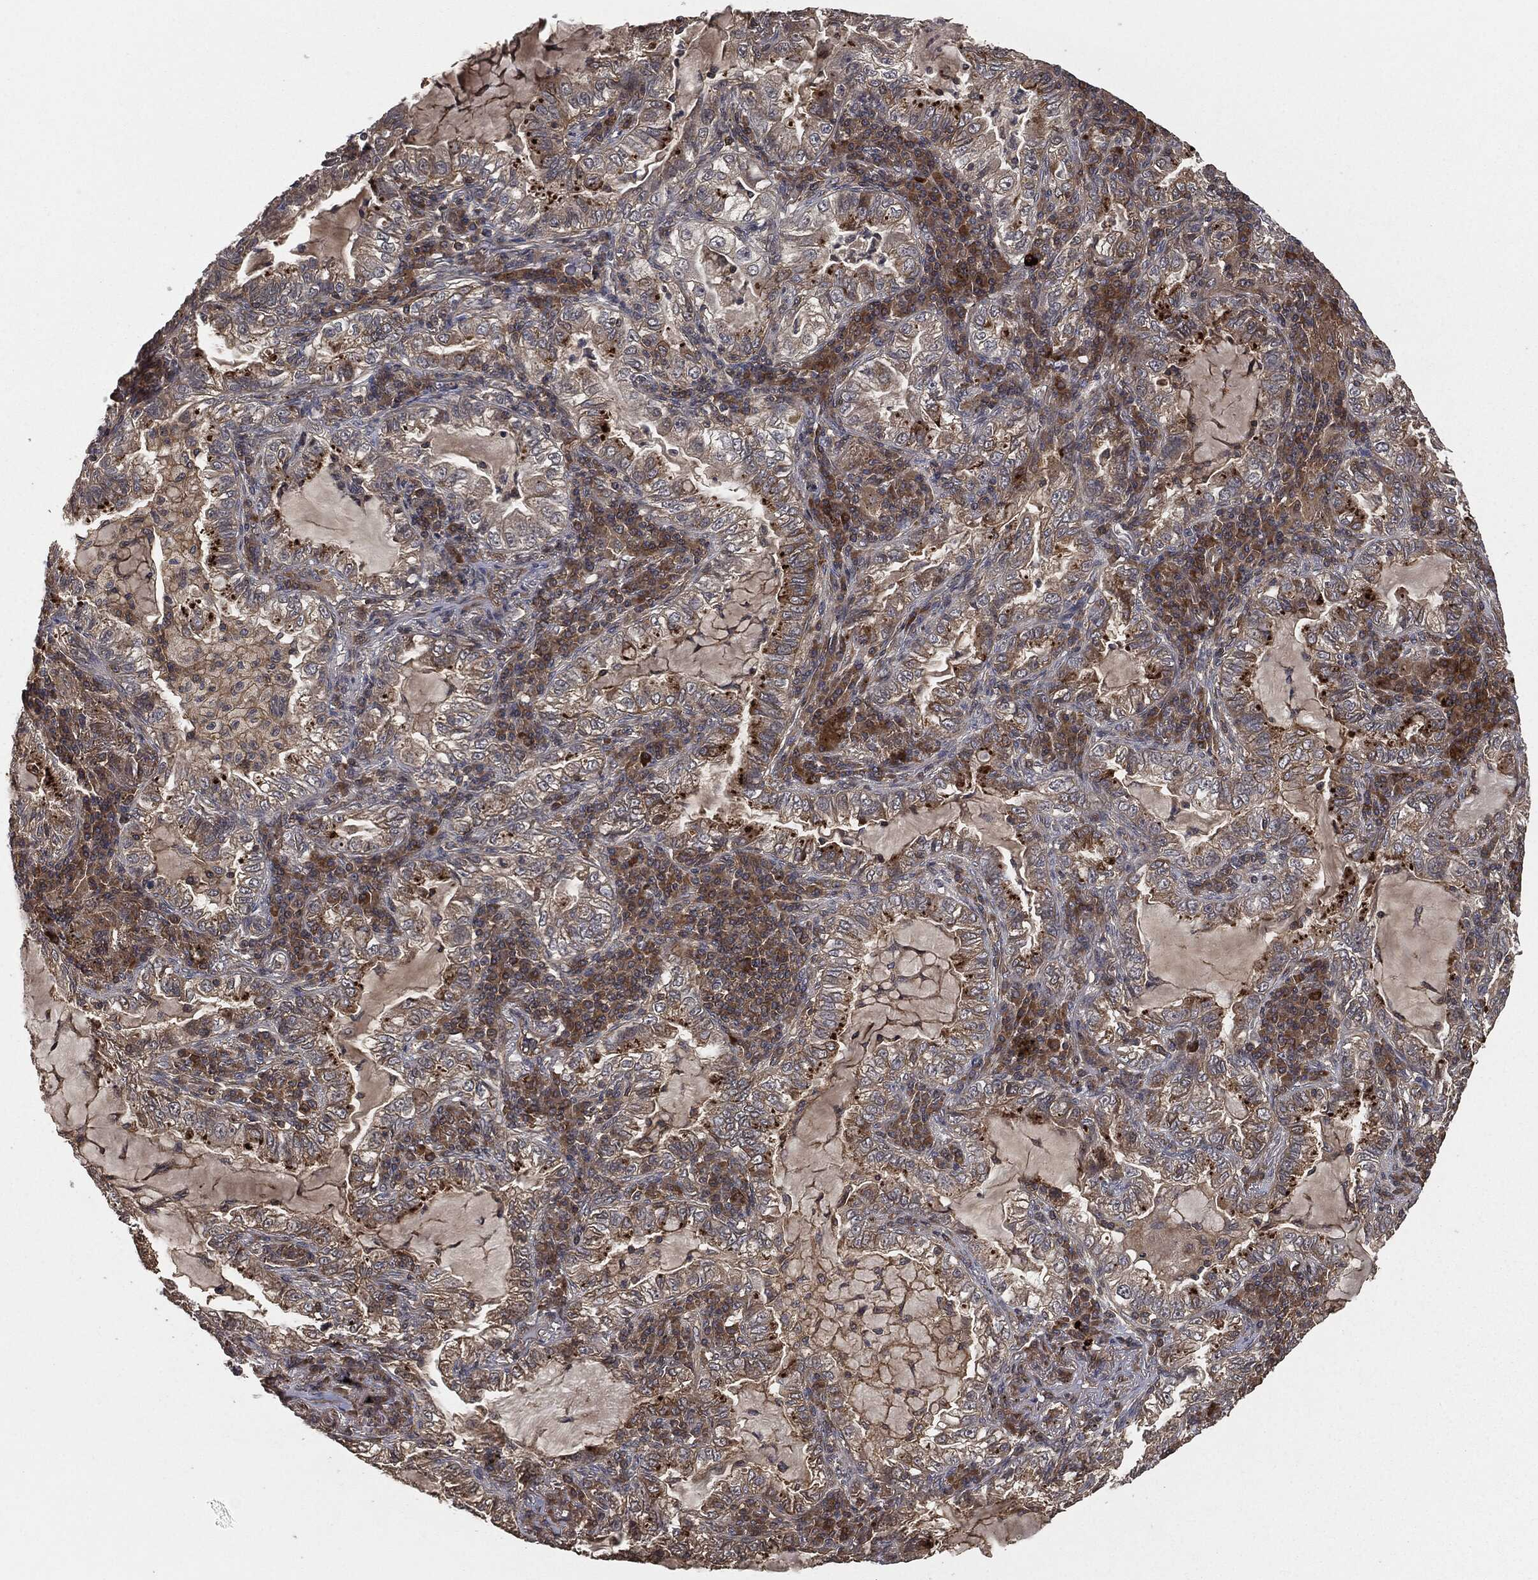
{"staining": {"intensity": "moderate", "quantity": "25%-75%", "location": "cytoplasmic/membranous"}, "tissue": "lung cancer", "cell_type": "Tumor cells", "image_type": "cancer", "snomed": [{"axis": "morphology", "description": "Adenocarcinoma, NOS"}, {"axis": "topography", "description": "Lung"}], "caption": "About 25%-75% of tumor cells in human lung adenocarcinoma show moderate cytoplasmic/membranous protein positivity as visualized by brown immunohistochemical staining.", "gene": "ERBIN", "patient": {"sex": "female", "age": 73}}